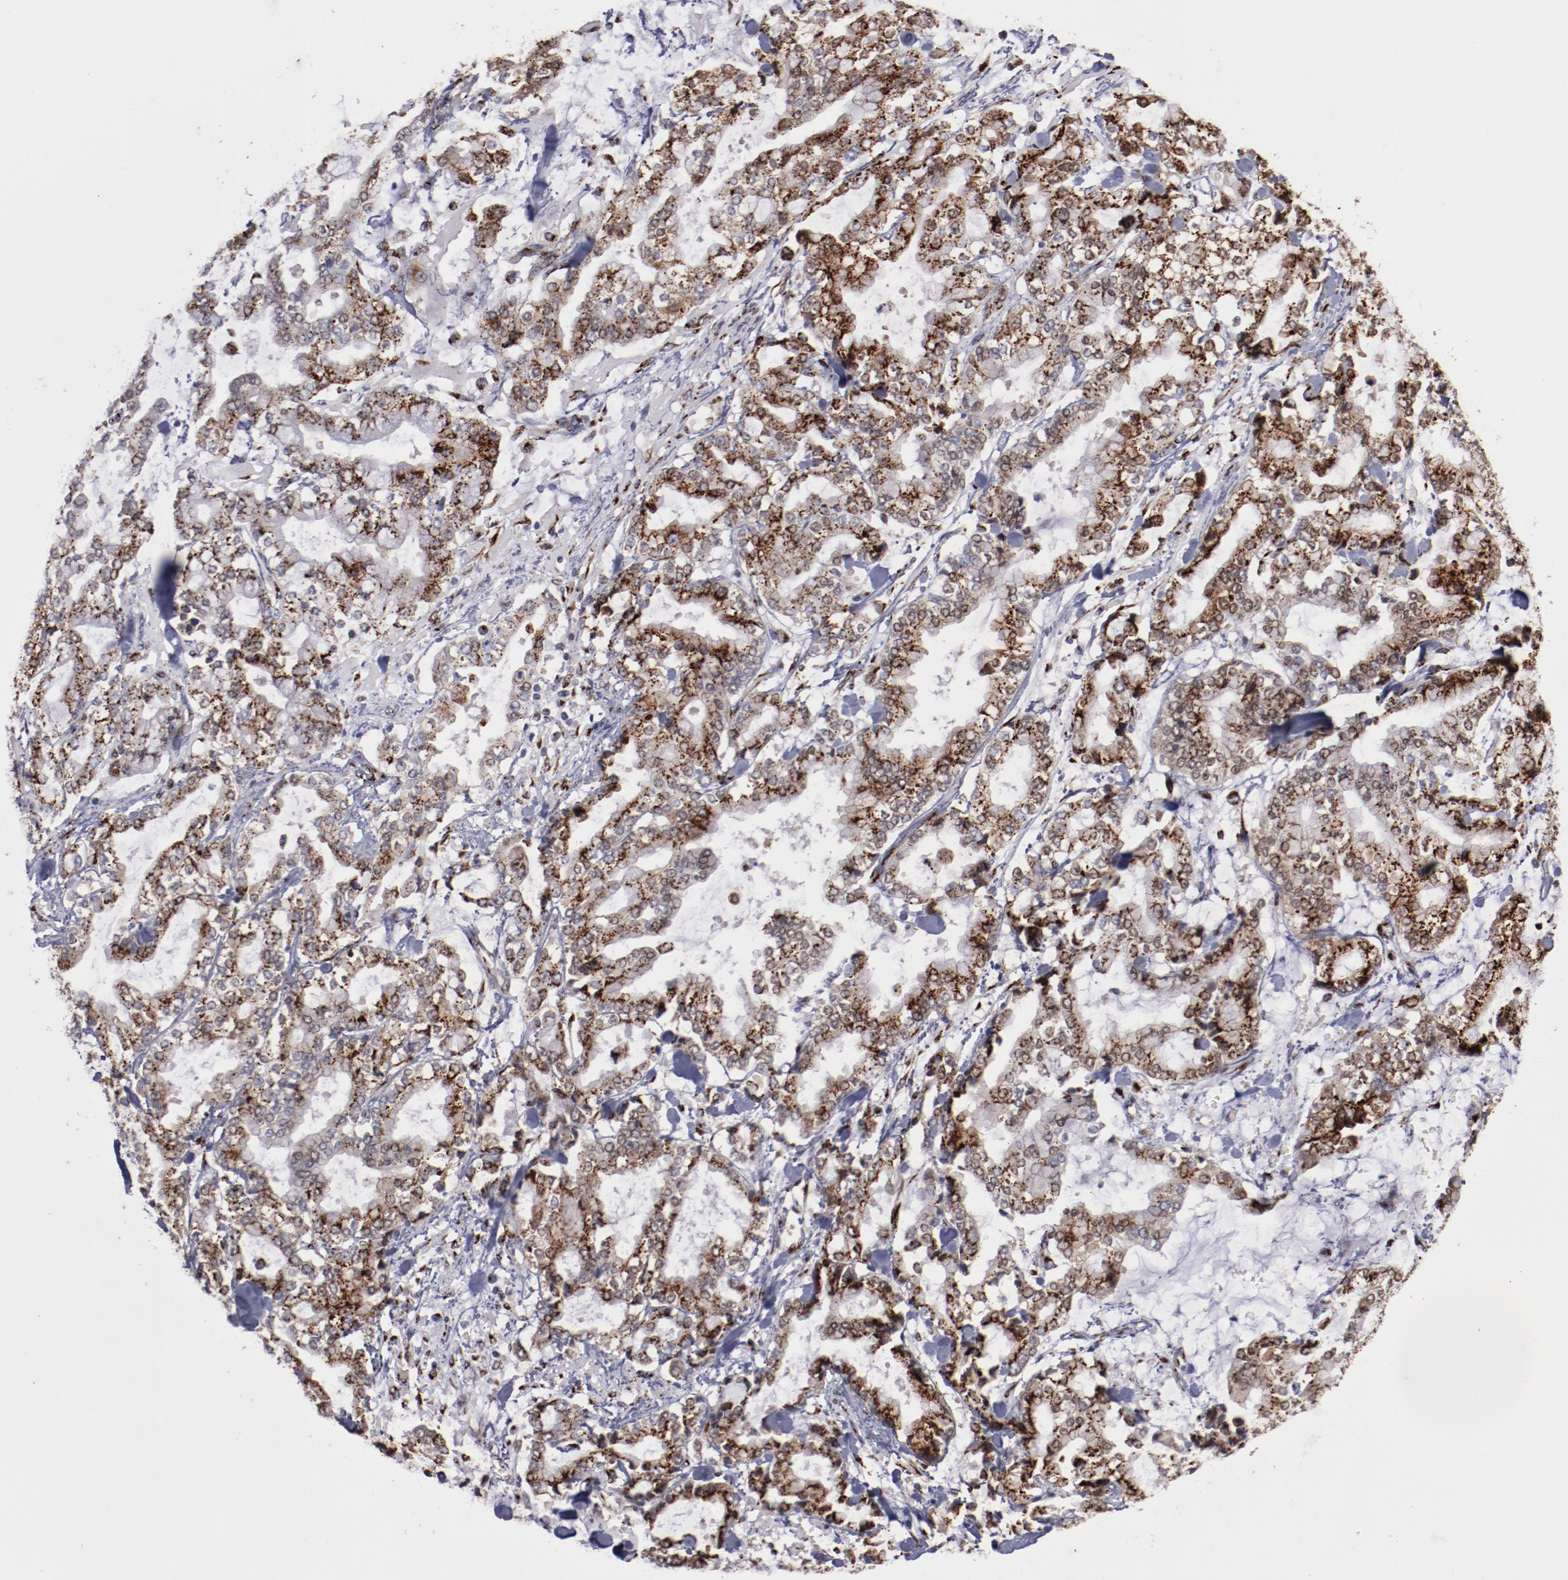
{"staining": {"intensity": "strong", "quantity": ">75%", "location": "cytoplasmic/membranous"}, "tissue": "stomach cancer", "cell_type": "Tumor cells", "image_type": "cancer", "snomed": [{"axis": "morphology", "description": "Normal tissue, NOS"}, {"axis": "morphology", "description": "Adenocarcinoma, NOS"}, {"axis": "topography", "description": "Stomach, upper"}, {"axis": "topography", "description": "Stomach"}], "caption": "Stomach cancer (adenocarcinoma) stained with a protein marker shows strong staining in tumor cells.", "gene": "GOLIM4", "patient": {"sex": "male", "age": 76}}